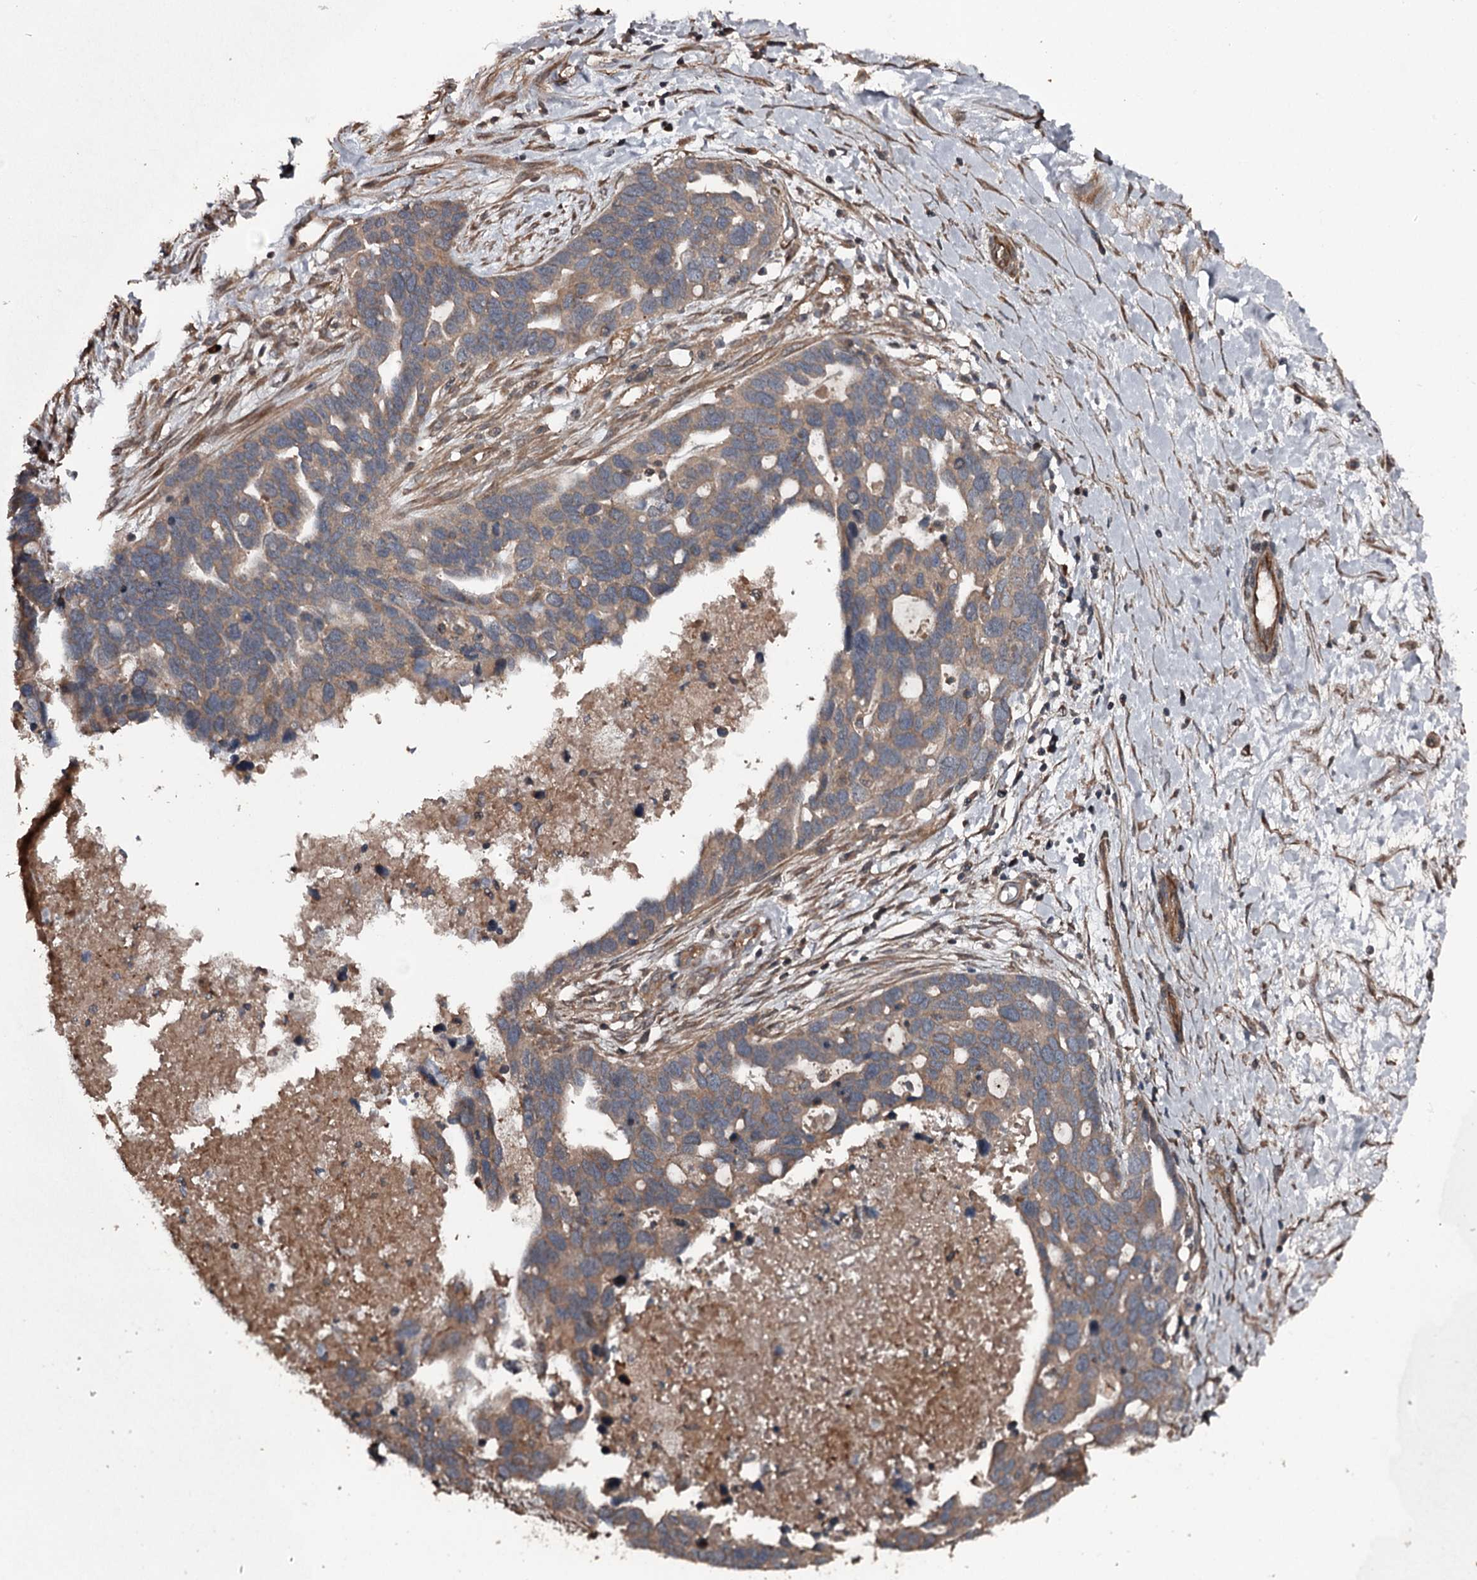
{"staining": {"intensity": "moderate", "quantity": "25%-75%", "location": "cytoplasmic/membranous"}, "tissue": "ovarian cancer", "cell_type": "Tumor cells", "image_type": "cancer", "snomed": [{"axis": "morphology", "description": "Cystadenocarcinoma, serous, NOS"}, {"axis": "topography", "description": "Ovary"}], "caption": "IHC staining of ovarian serous cystadenocarcinoma, which reveals medium levels of moderate cytoplasmic/membranous expression in about 25%-75% of tumor cells indicating moderate cytoplasmic/membranous protein expression. The staining was performed using DAB (3,3'-diaminobenzidine) (brown) for protein detection and nuclei were counterstained in hematoxylin (blue).", "gene": "RAB21", "patient": {"sex": "female", "age": 54}}